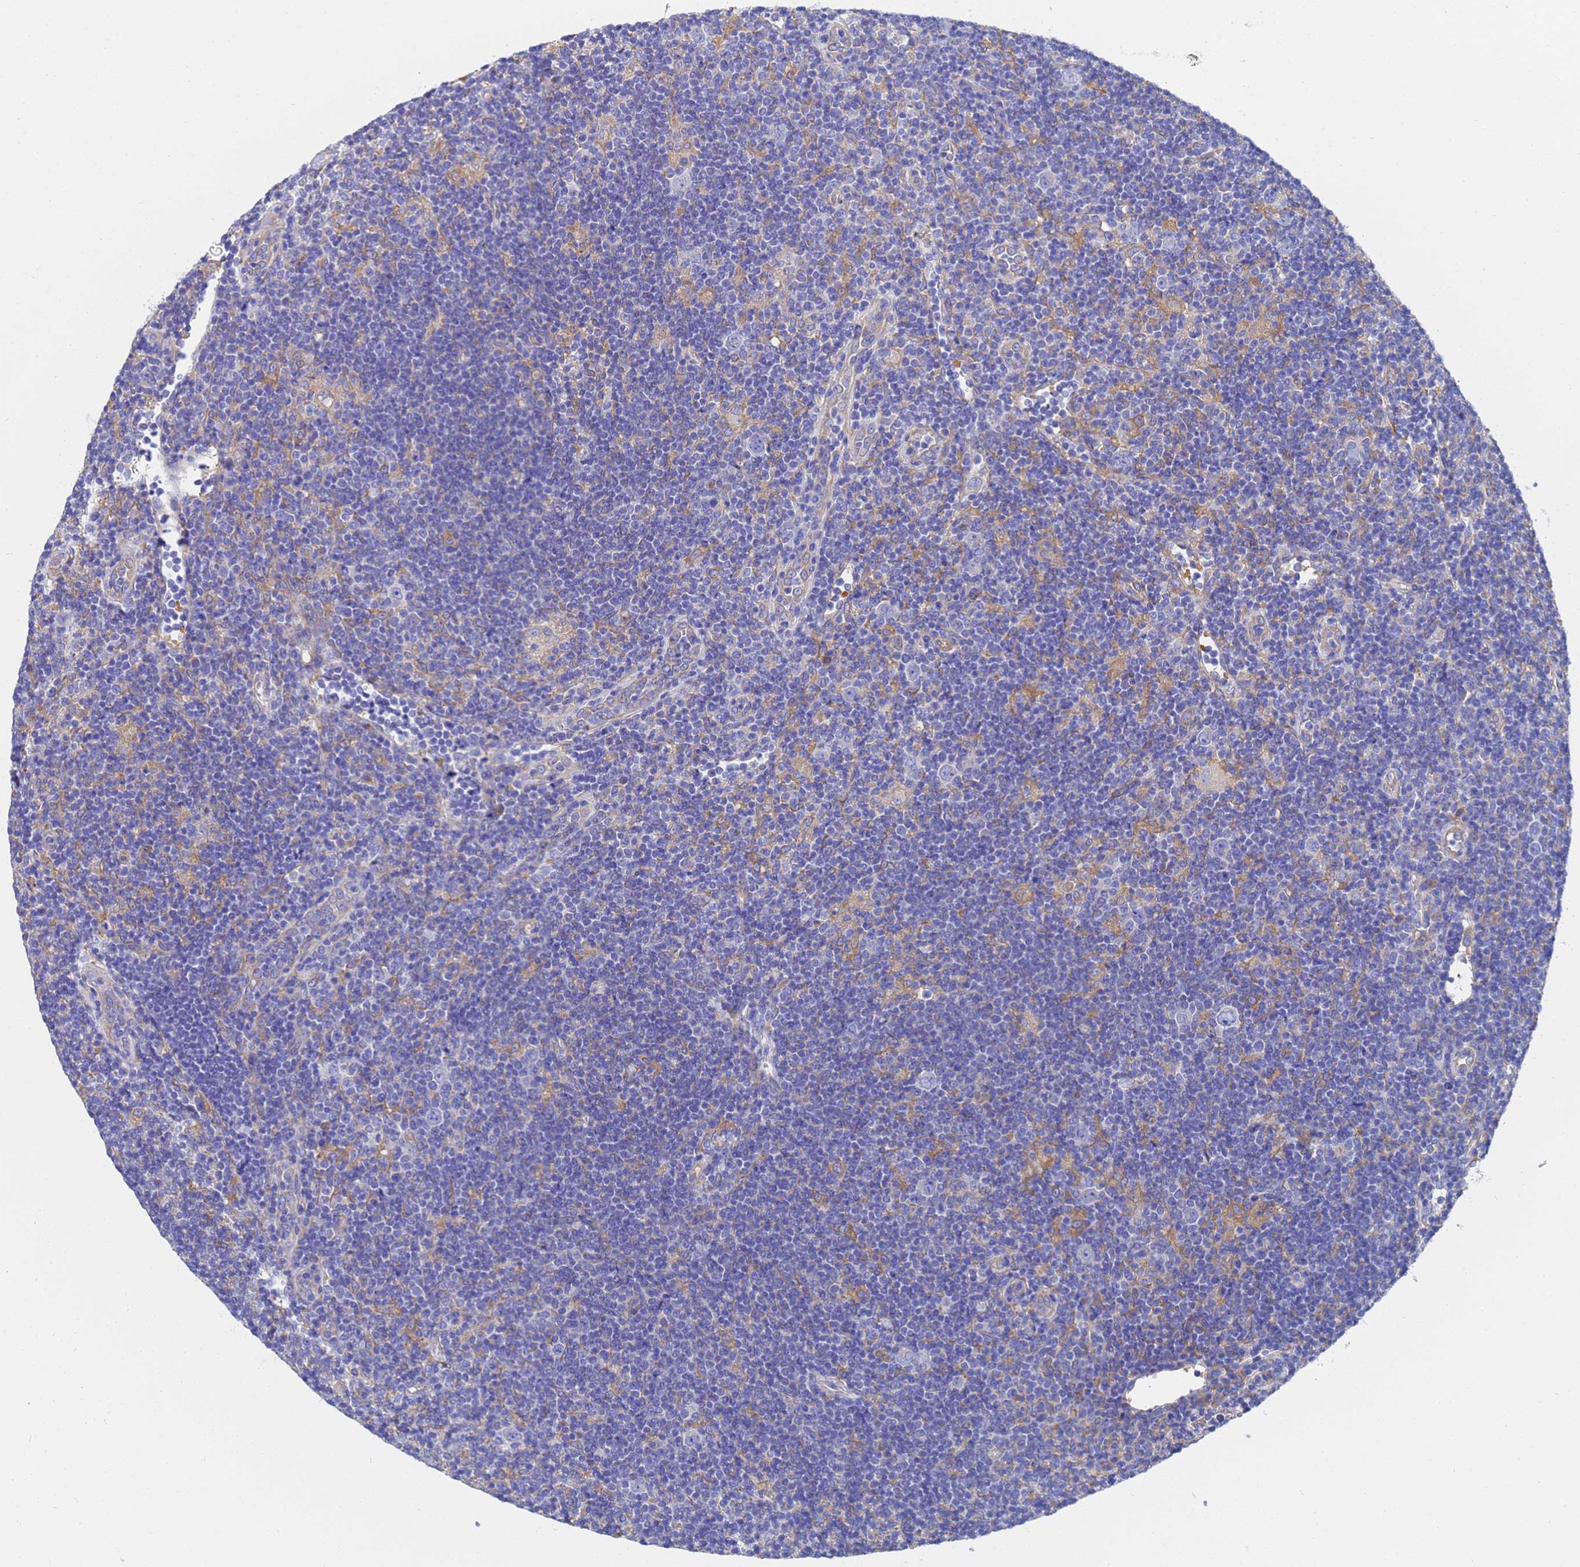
{"staining": {"intensity": "negative", "quantity": "none", "location": "none"}, "tissue": "lymphoma", "cell_type": "Tumor cells", "image_type": "cancer", "snomed": [{"axis": "morphology", "description": "Hodgkin's disease, NOS"}, {"axis": "topography", "description": "Lymph node"}], "caption": "DAB (3,3'-diaminobenzidine) immunohistochemical staining of Hodgkin's disease shows no significant expression in tumor cells.", "gene": "TM4SF4", "patient": {"sex": "female", "age": 57}}